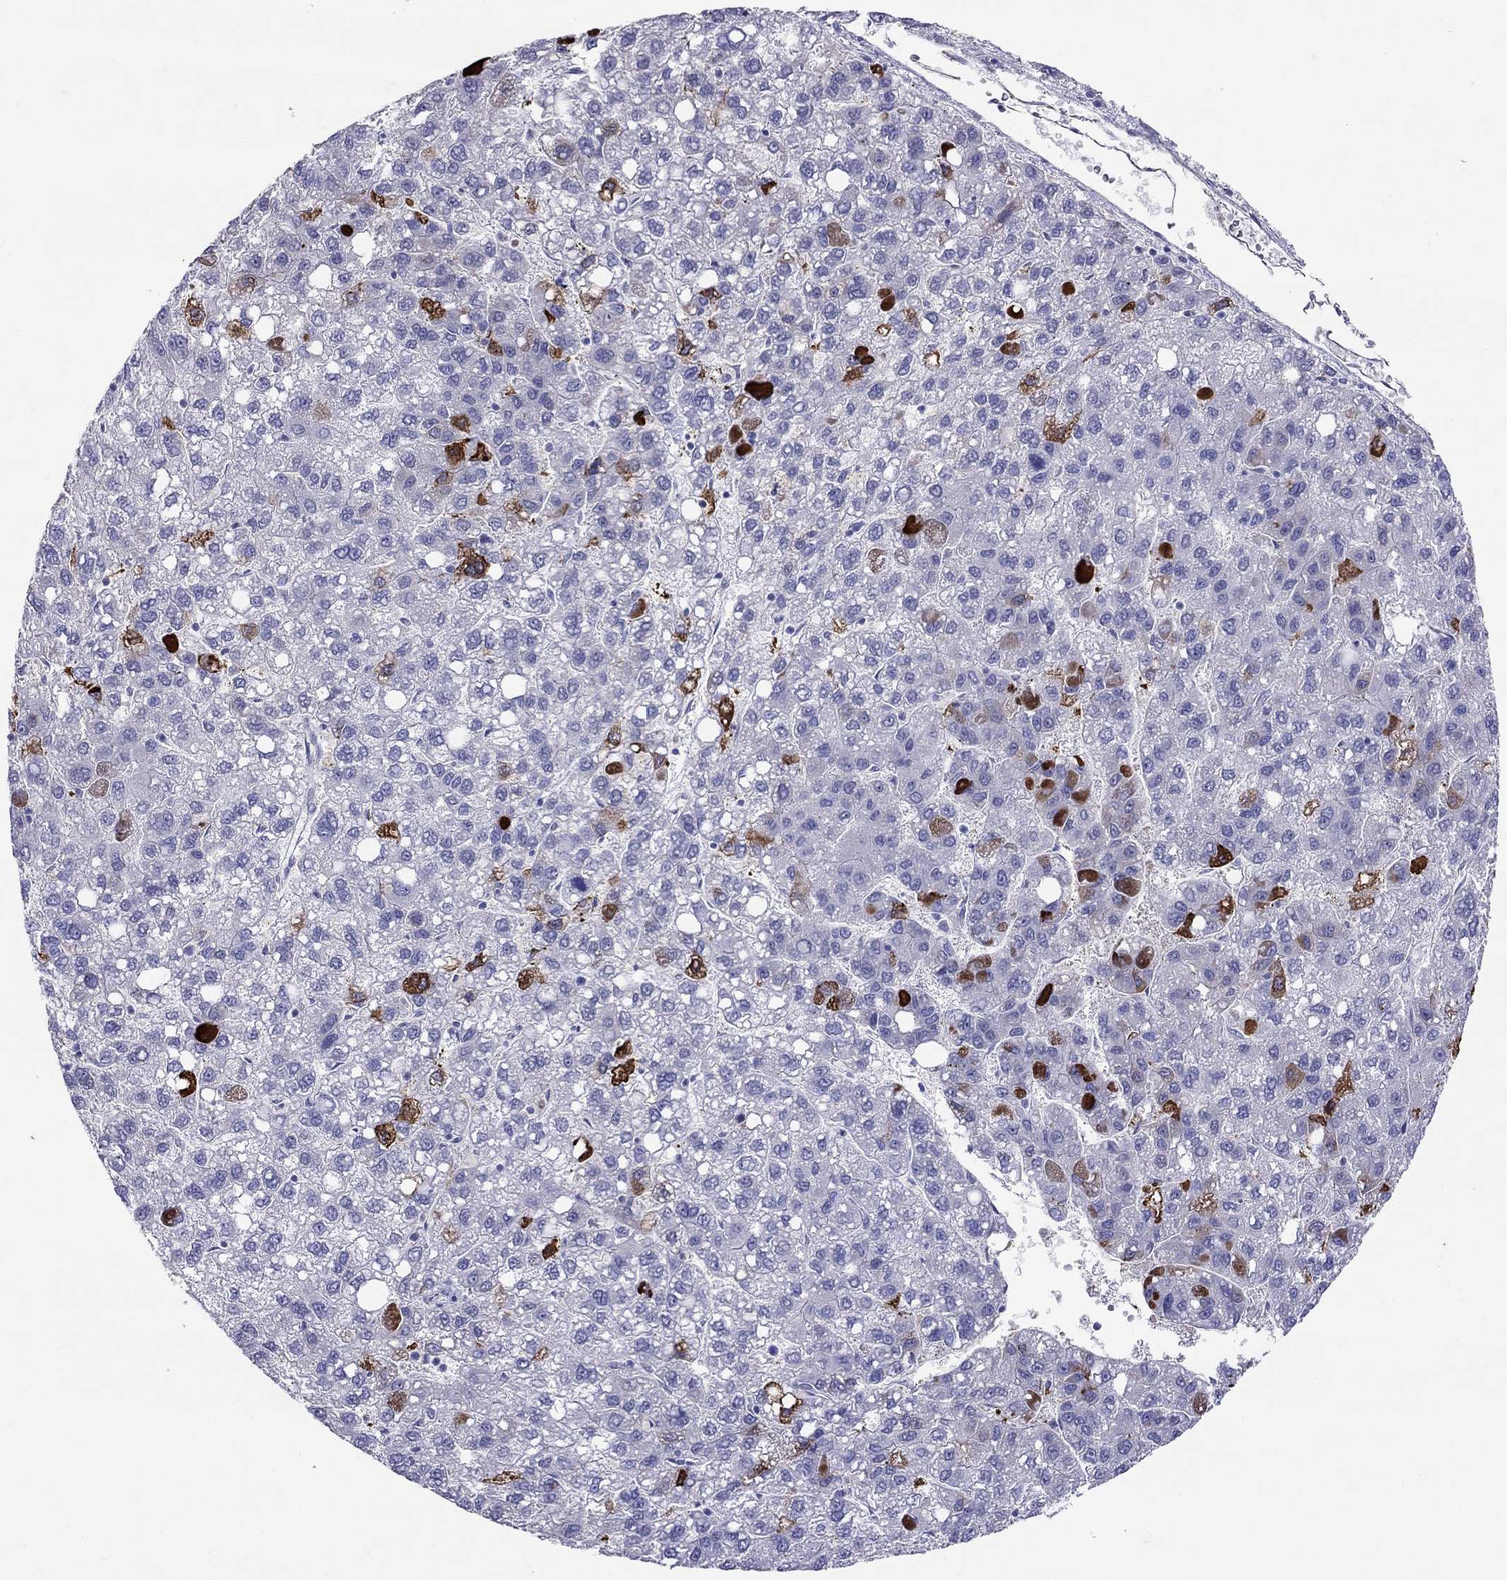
{"staining": {"intensity": "strong", "quantity": "<25%", "location": "cytoplasmic/membranous"}, "tissue": "liver cancer", "cell_type": "Tumor cells", "image_type": "cancer", "snomed": [{"axis": "morphology", "description": "Carcinoma, Hepatocellular, NOS"}, {"axis": "topography", "description": "Liver"}], "caption": "This is a photomicrograph of immunohistochemistry staining of hepatocellular carcinoma (liver), which shows strong expression in the cytoplasmic/membranous of tumor cells.", "gene": "SPINT4", "patient": {"sex": "female", "age": 82}}